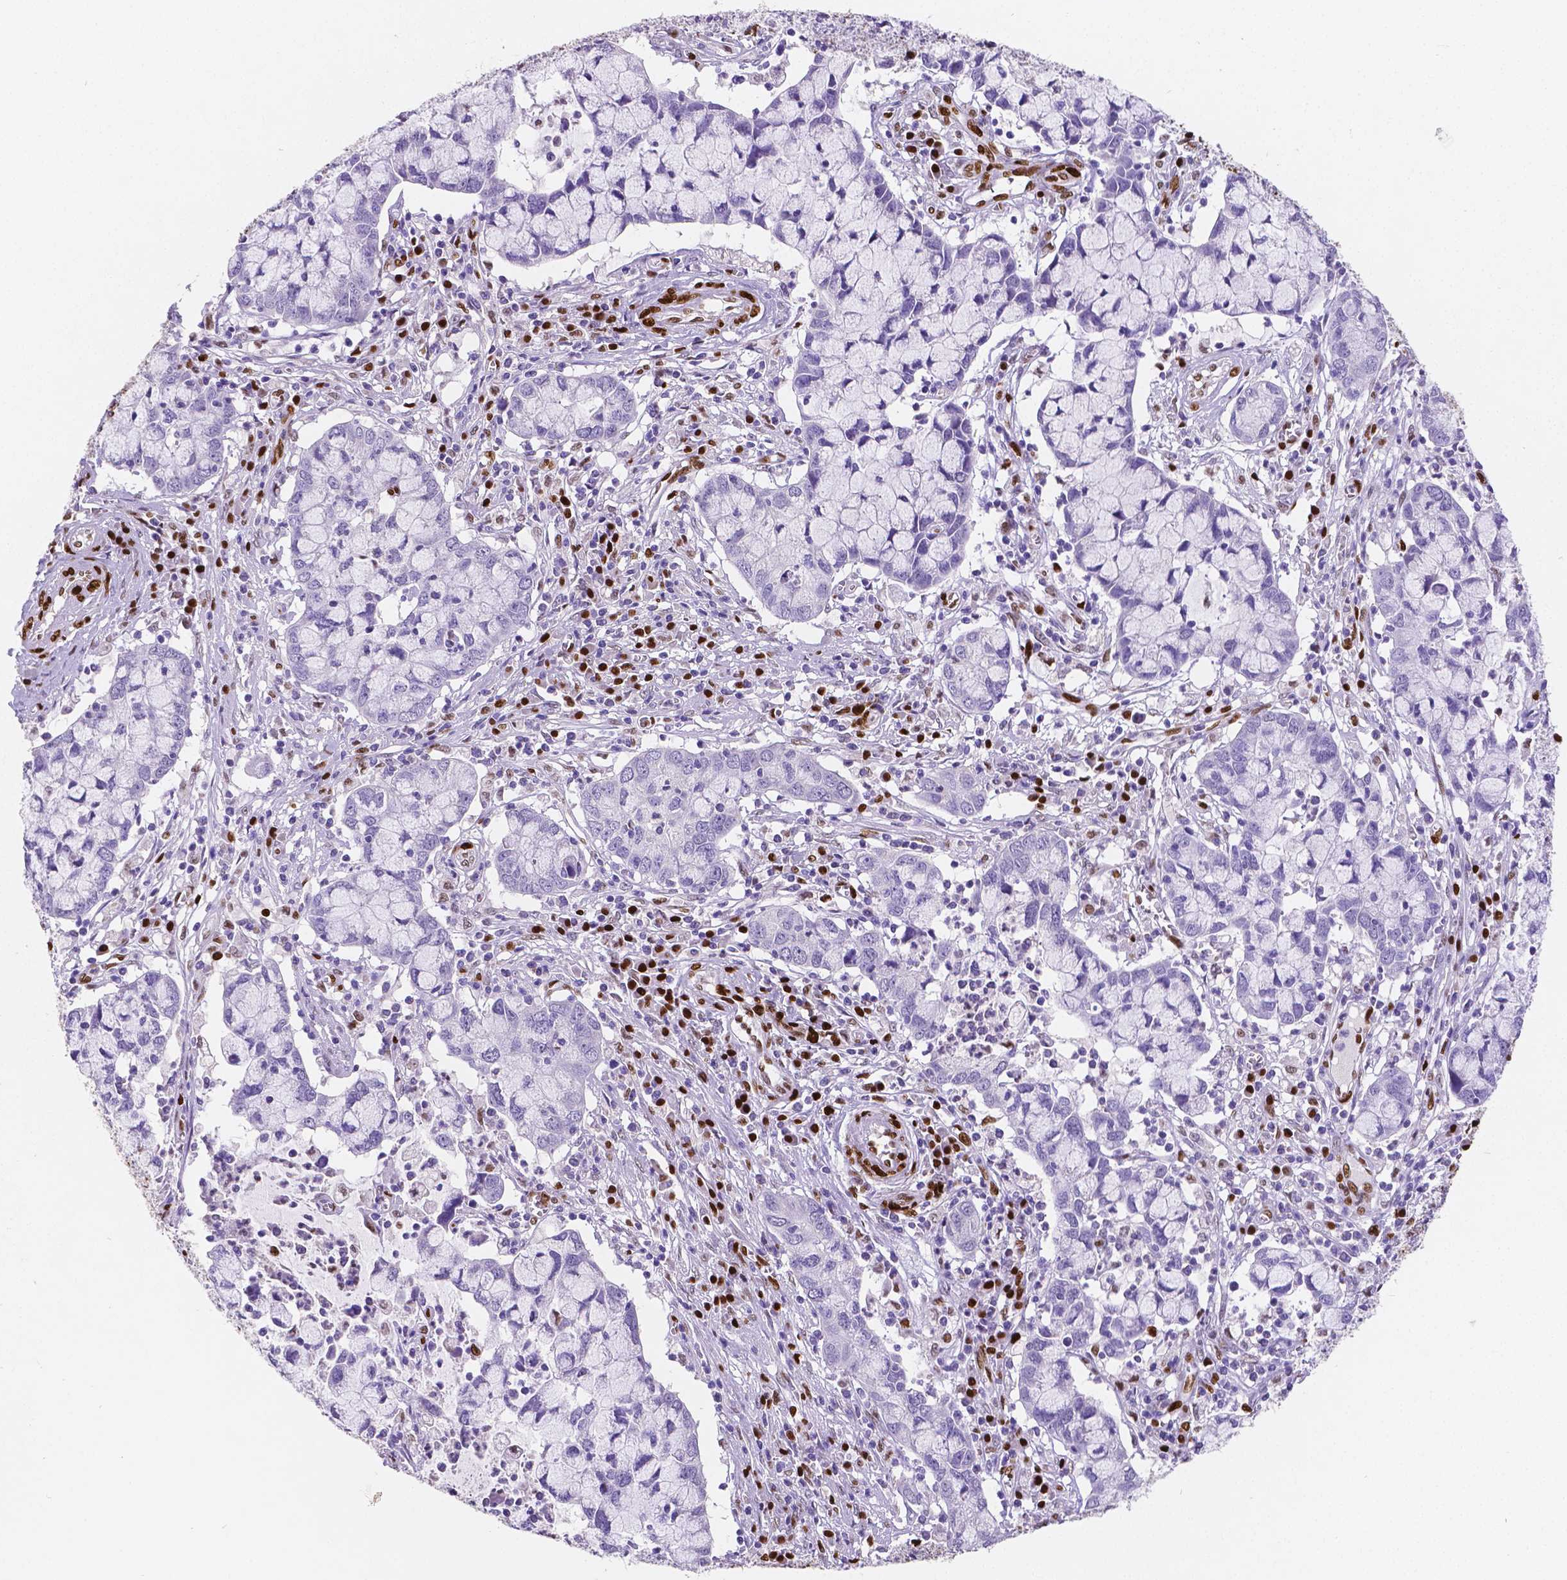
{"staining": {"intensity": "negative", "quantity": "none", "location": "none"}, "tissue": "cervical cancer", "cell_type": "Tumor cells", "image_type": "cancer", "snomed": [{"axis": "morphology", "description": "Adenocarcinoma, NOS"}, {"axis": "topography", "description": "Cervix"}], "caption": "This is an immunohistochemistry (IHC) image of human cervical cancer (adenocarcinoma). There is no expression in tumor cells.", "gene": "MEF2C", "patient": {"sex": "female", "age": 40}}